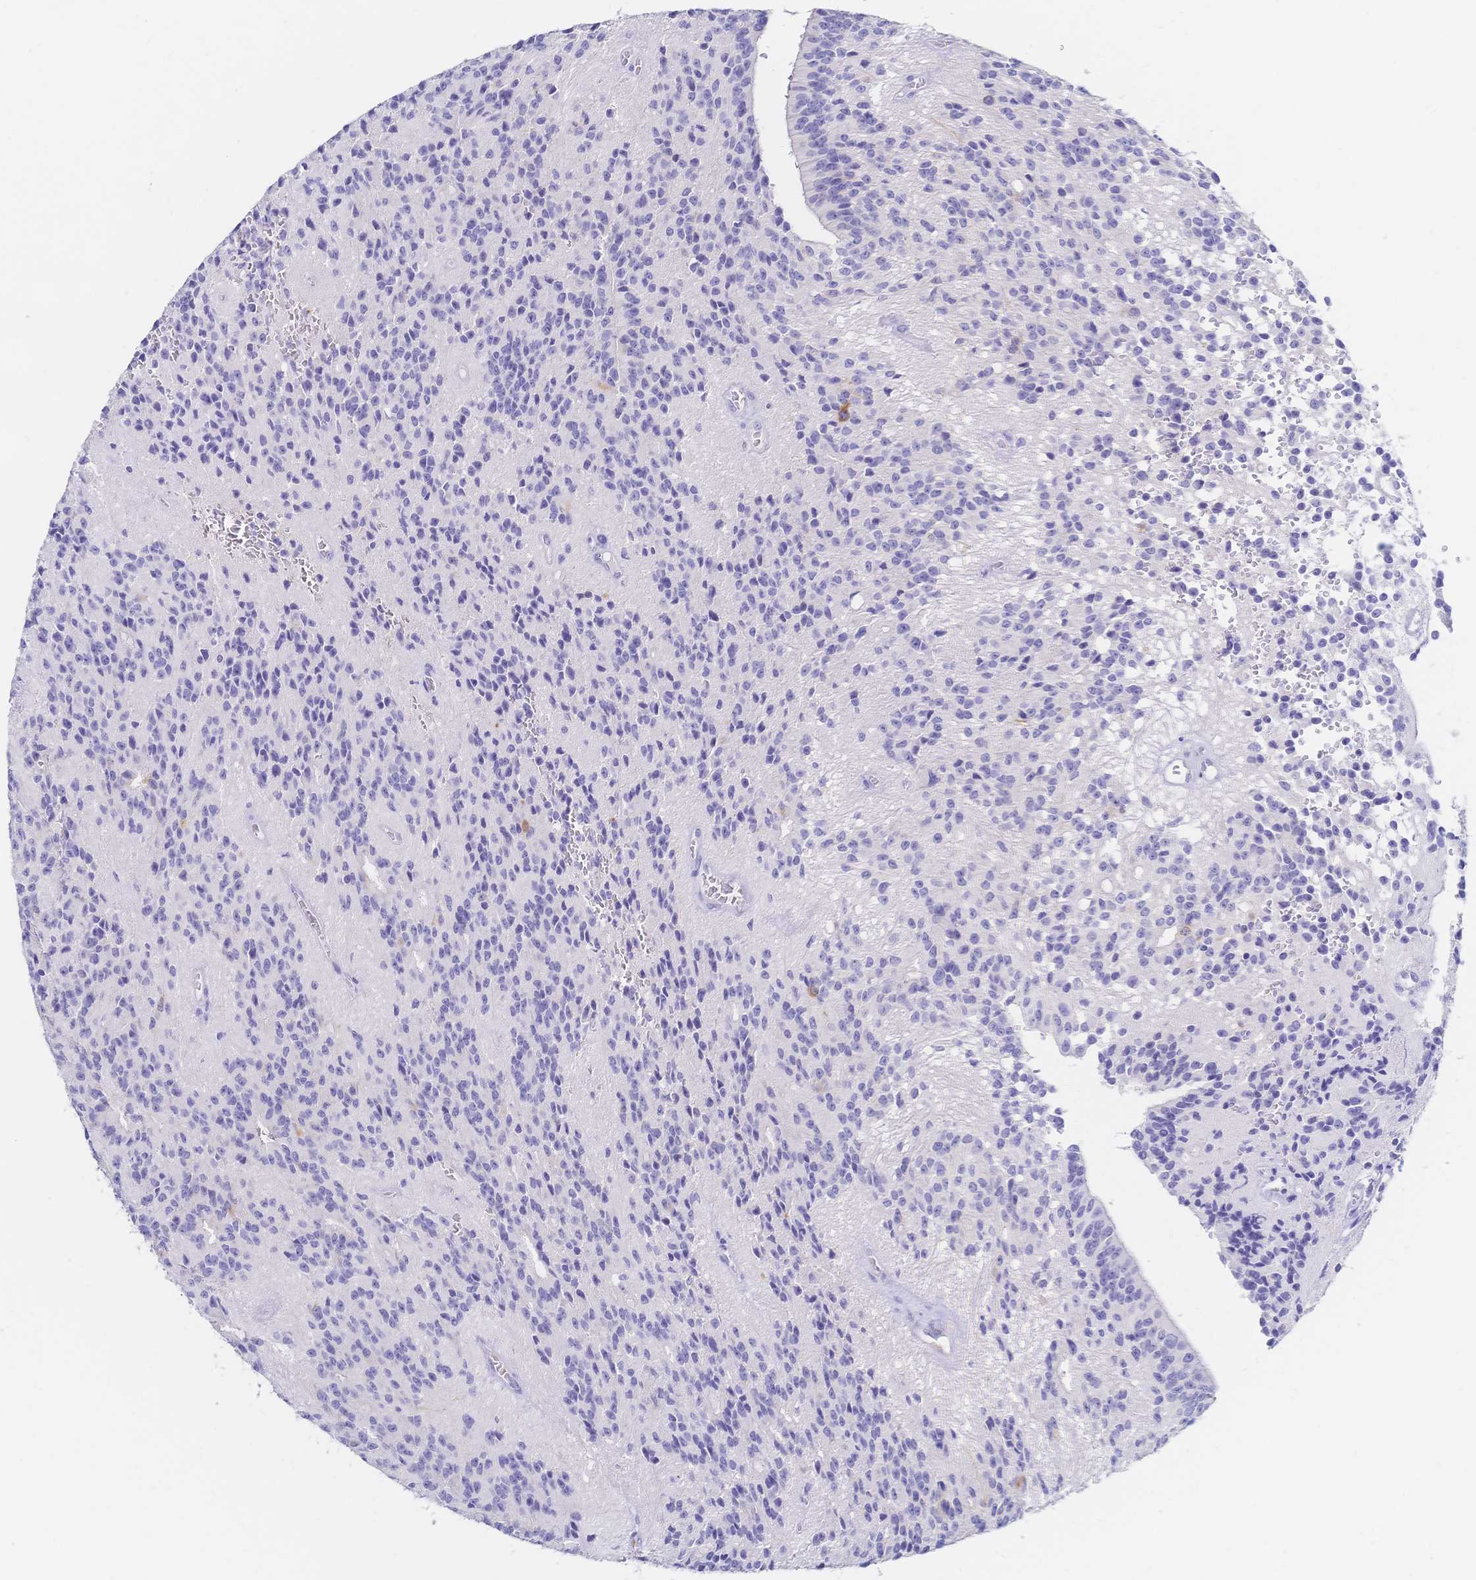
{"staining": {"intensity": "negative", "quantity": "none", "location": "none"}, "tissue": "glioma", "cell_type": "Tumor cells", "image_type": "cancer", "snomed": [{"axis": "morphology", "description": "Glioma, malignant, Low grade"}, {"axis": "topography", "description": "Brain"}], "caption": "The photomicrograph exhibits no staining of tumor cells in glioma.", "gene": "RRM1", "patient": {"sex": "male", "age": 31}}